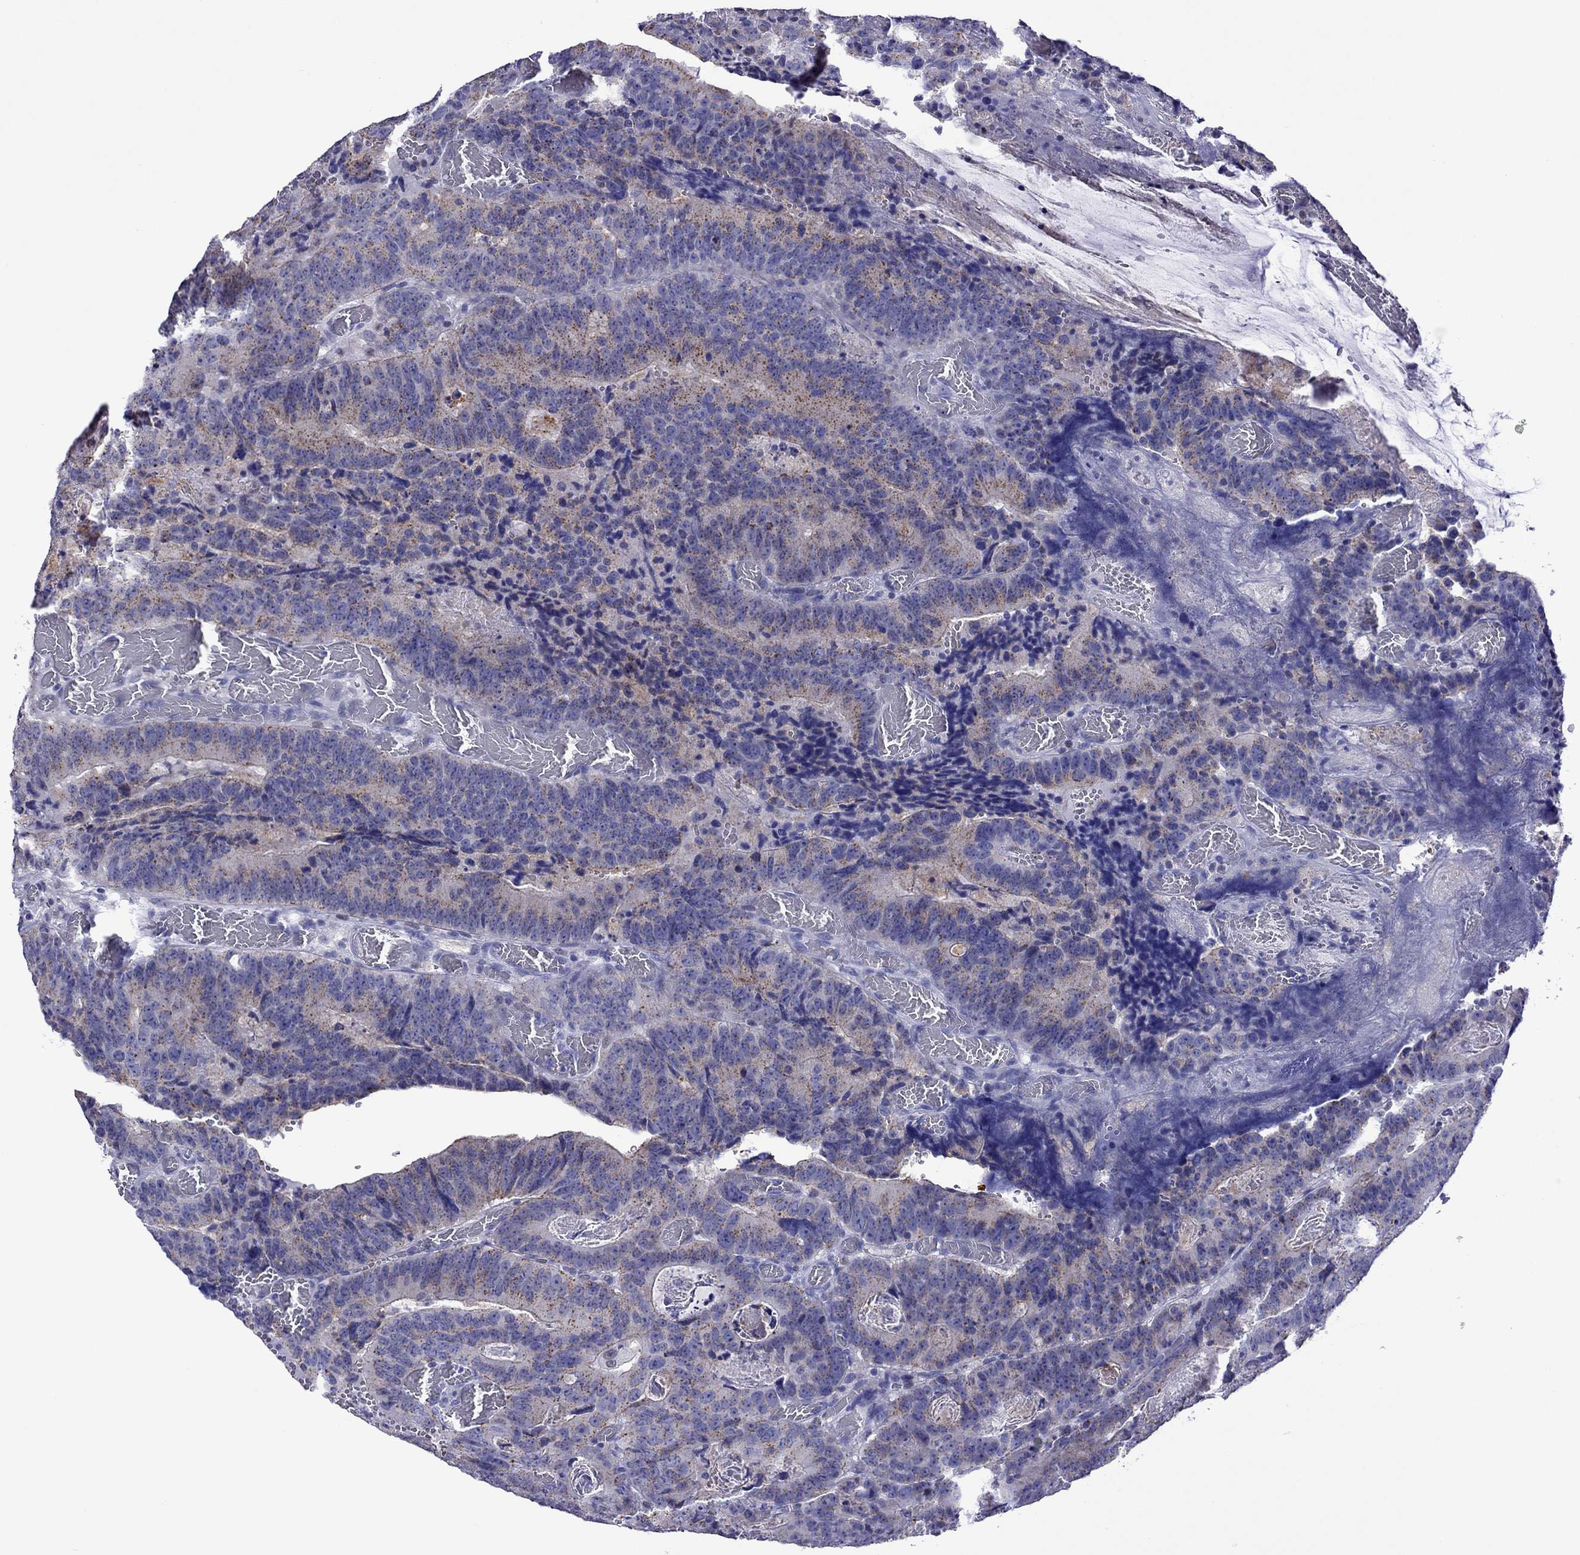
{"staining": {"intensity": "moderate", "quantity": "25%-75%", "location": "cytoplasmic/membranous"}, "tissue": "colorectal cancer", "cell_type": "Tumor cells", "image_type": "cancer", "snomed": [{"axis": "morphology", "description": "Adenocarcinoma, NOS"}, {"axis": "topography", "description": "Colon"}], "caption": "A photomicrograph of human adenocarcinoma (colorectal) stained for a protein reveals moderate cytoplasmic/membranous brown staining in tumor cells. (DAB IHC, brown staining for protein, blue staining for nuclei).", "gene": "MPZ", "patient": {"sex": "female", "age": 82}}